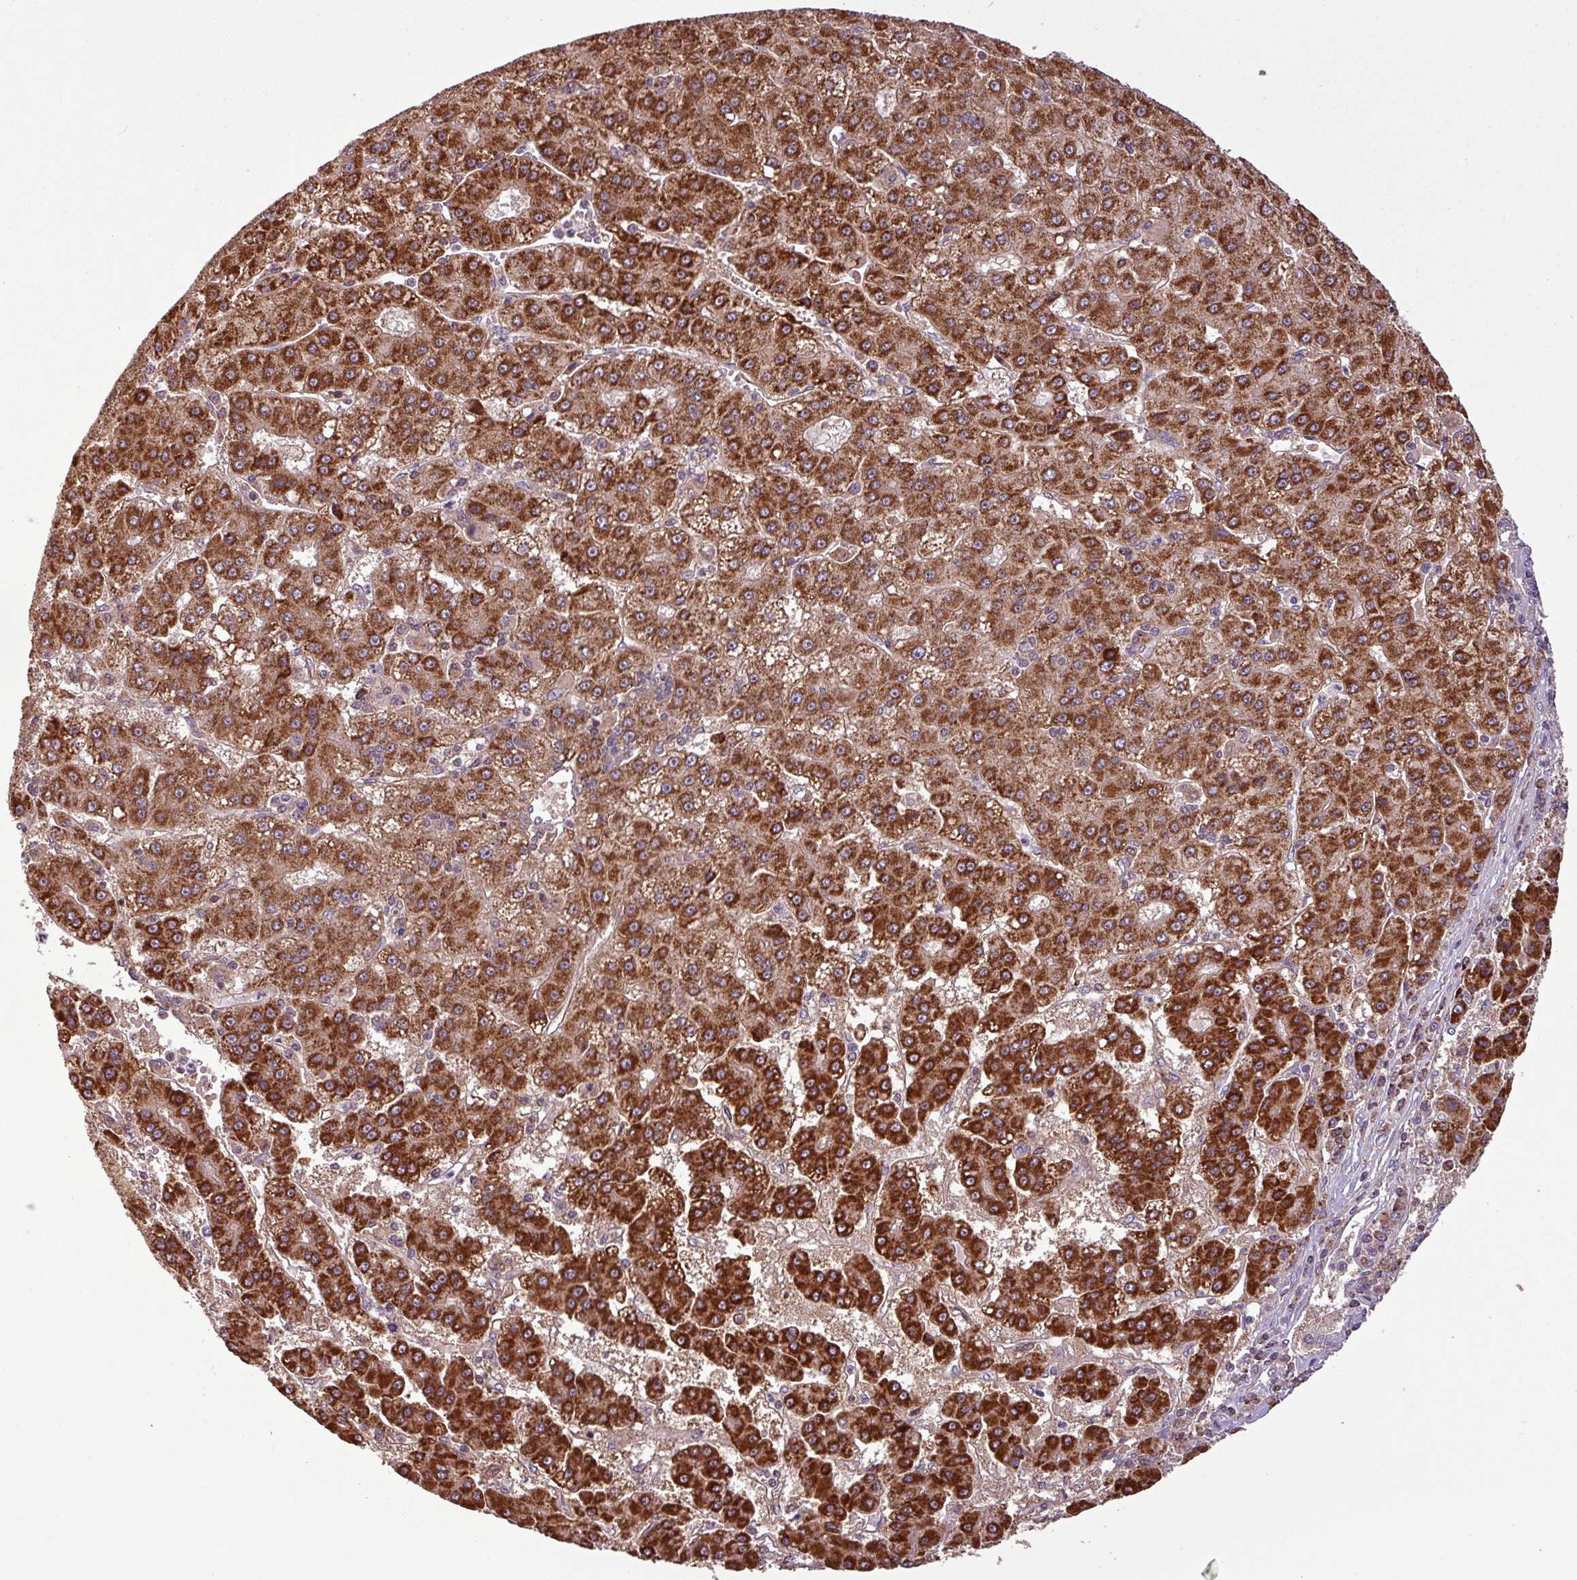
{"staining": {"intensity": "strong", "quantity": ">75%", "location": "cytoplasmic/membranous"}, "tissue": "liver cancer", "cell_type": "Tumor cells", "image_type": "cancer", "snomed": [{"axis": "morphology", "description": "Carcinoma, Hepatocellular, NOS"}, {"axis": "topography", "description": "Liver"}], "caption": "Human liver hepatocellular carcinoma stained with a brown dye displays strong cytoplasmic/membranous positive staining in about >75% of tumor cells.", "gene": "MCTP2", "patient": {"sex": "male", "age": 76}}